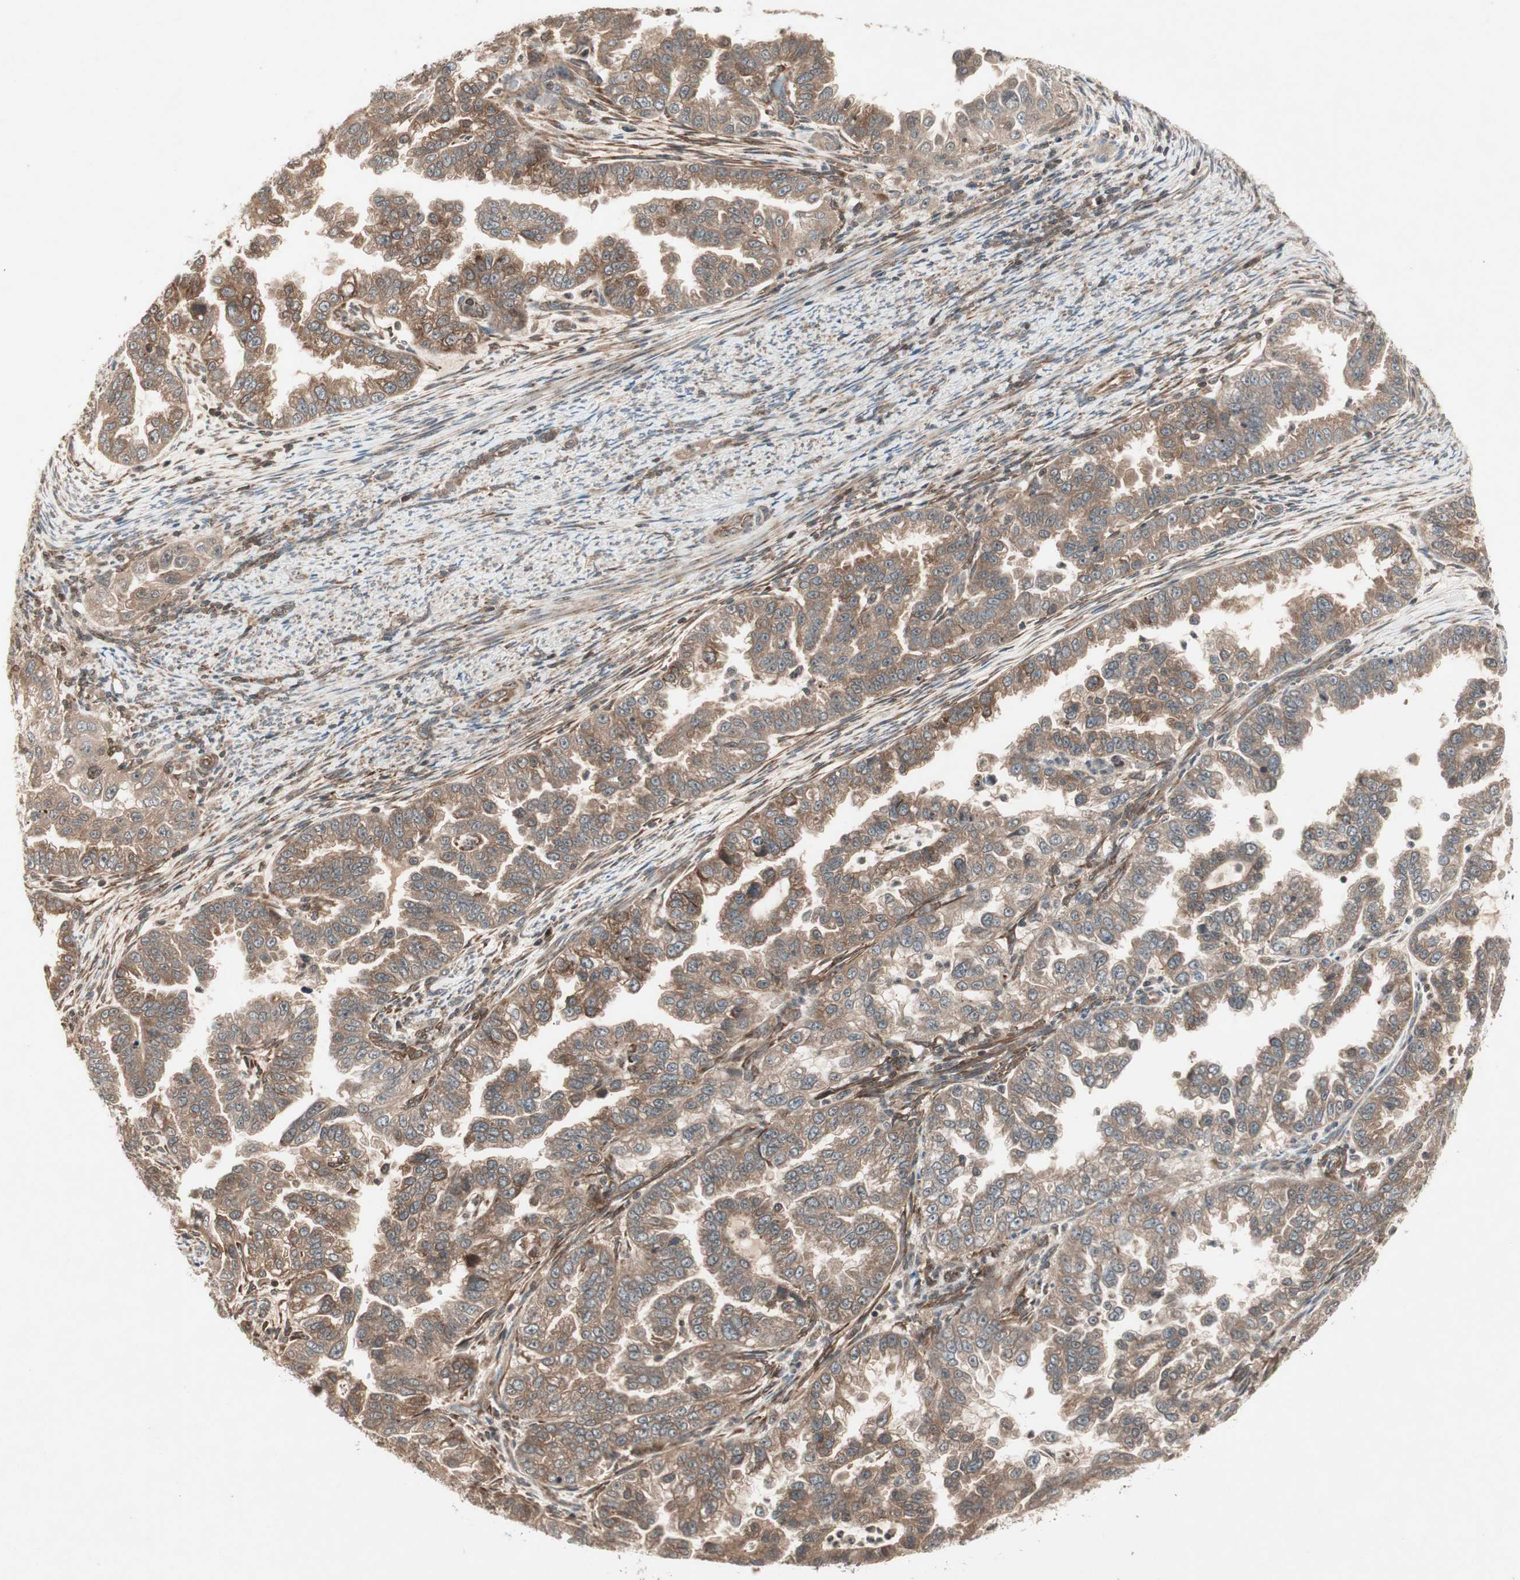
{"staining": {"intensity": "weak", "quantity": "25%-75%", "location": "cytoplasmic/membranous"}, "tissue": "endometrial cancer", "cell_type": "Tumor cells", "image_type": "cancer", "snomed": [{"axis": "morphology", "description": "Adenocarcinoma, NOS"}, {"axis": "topography", "description": "Endometrium"}], "caption": "Weak cytoplasmic/membranous protein staining is identified in about 25%-75% of tumor cells in endometrial cancer.", "gene": "IRS1", "patient": {"sex": "female", "age": 85}}